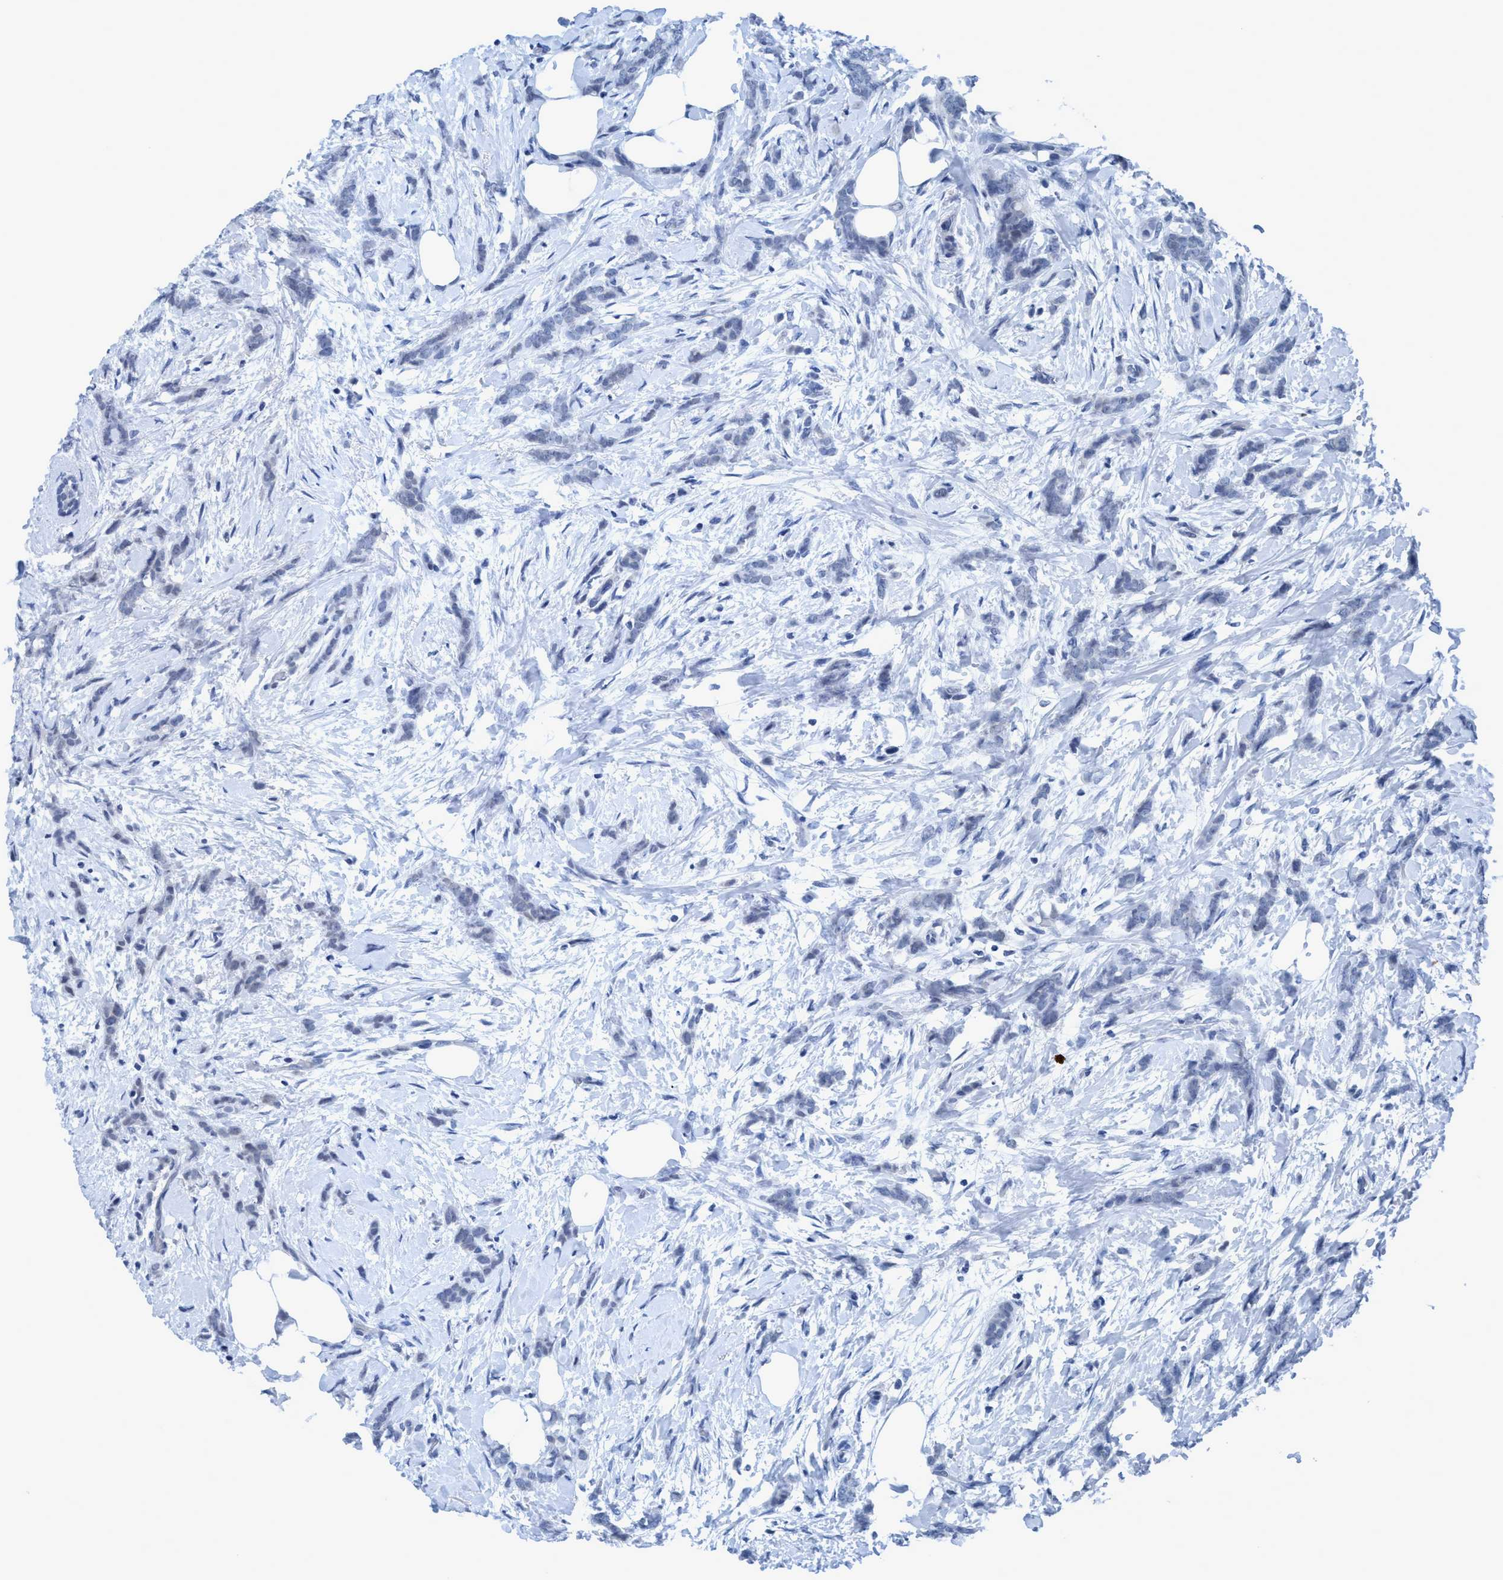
{"staining": {"intensity": "negative", "quantity": "none", "location": "none"}, "tissue": "breast cancer", "cell_type": "Tumor cells", "image_type": "cancer", "snomed": [{"axis": "morphology", "description": "Lobular carcinoma, in situ"}, {"axis": "morphology", "description": "Lobular carcinoma"}, {"axis": "topography", "description": "Breast"}], "caption": "An immunohistochemistry (IHC) histopathology image of breast lobular carcinoma is shown. There is no staining in tumor cells of breast lobular carcinoma.", "gene": "DNAI1", "patient": {"sex": "female", "age": 41}}